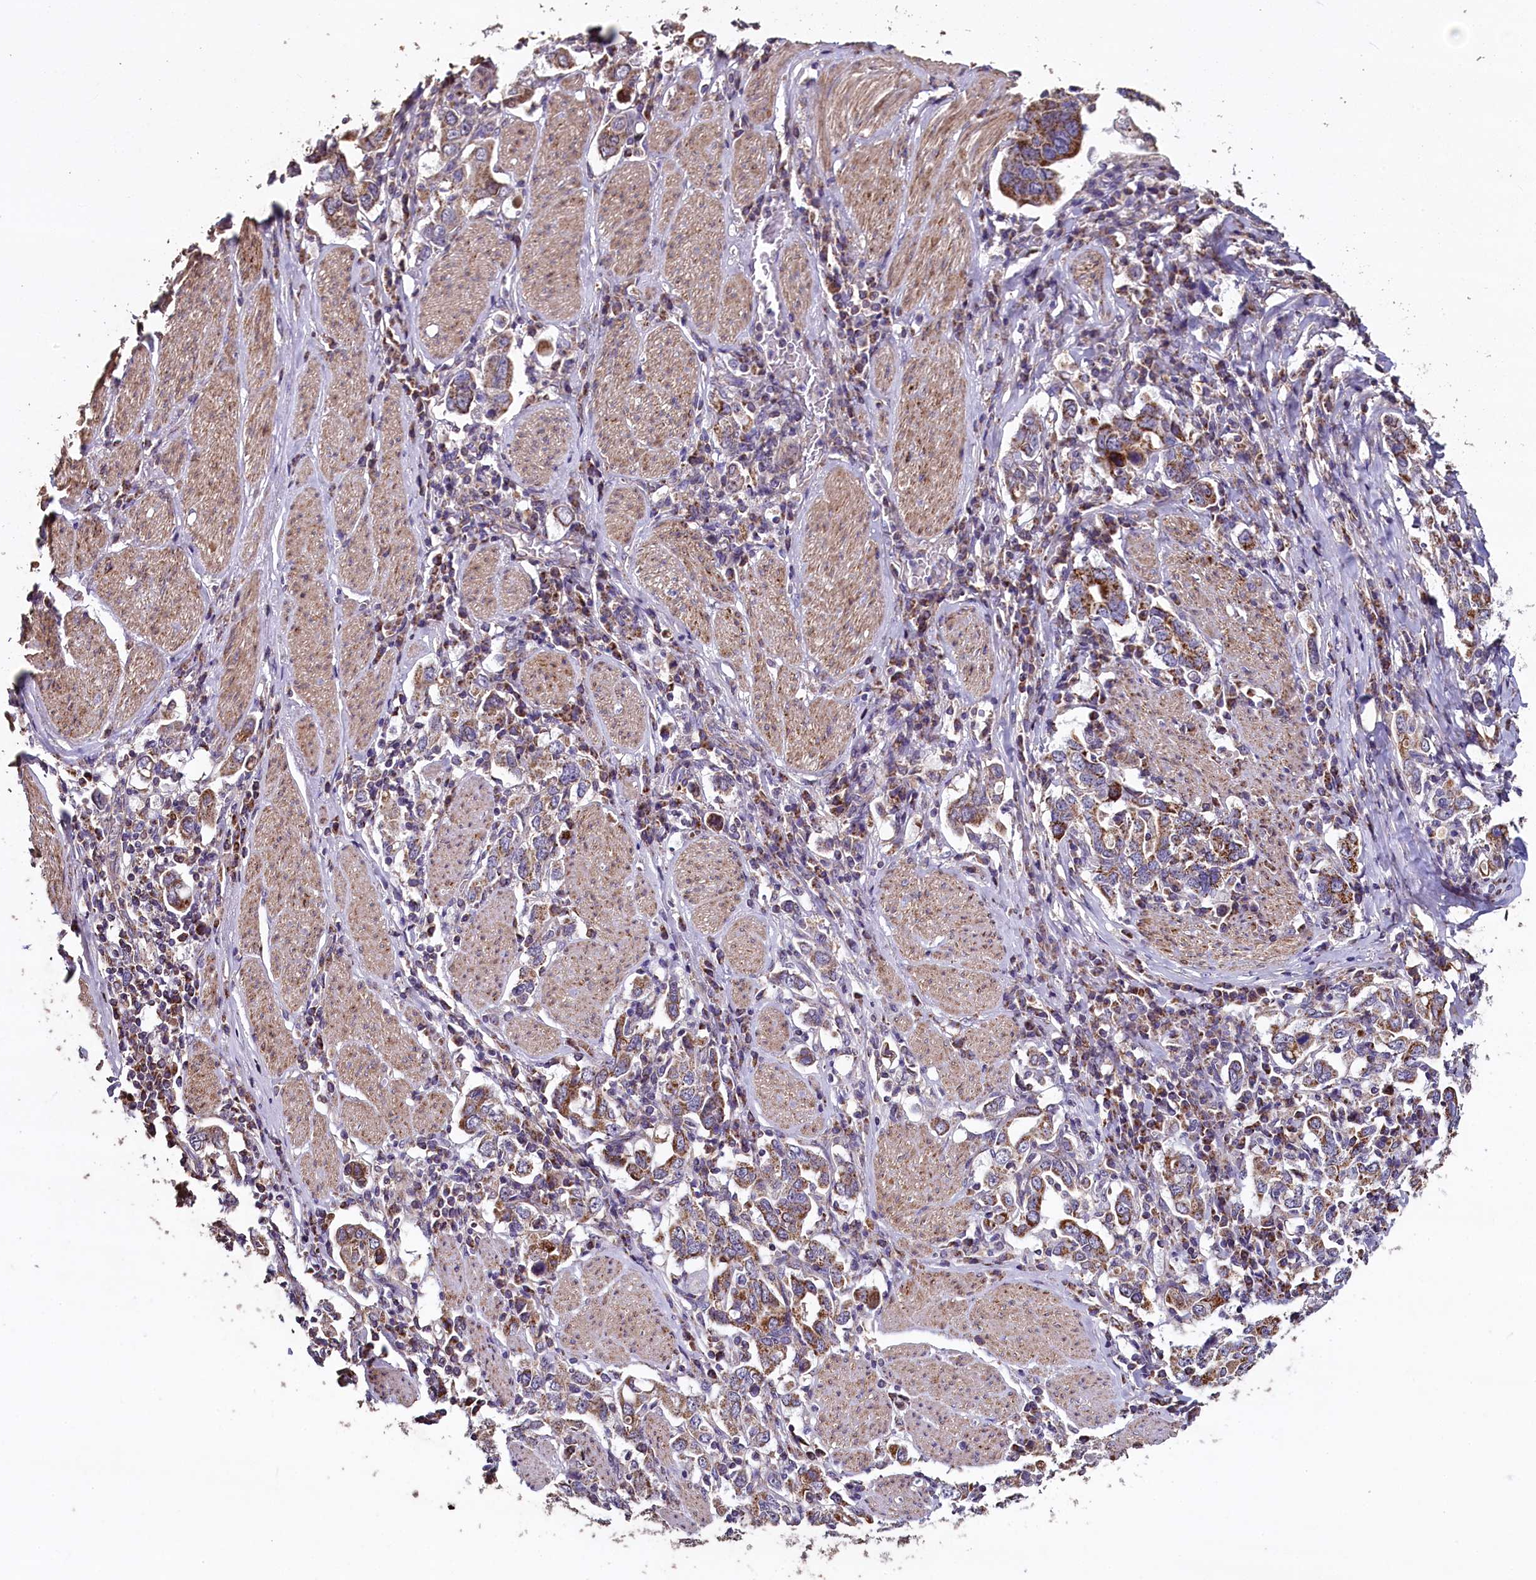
{"staining": {"intensity": "moderate", "quantity": ">75%", "location": "cytoplasmic/membranous"}, "tissue": "stomach cancer", "cell_type": "Tumor cells", "image_type": "cancer", "snomed": [{"axis": "morphology", "description": "Adenocarcinoma, NOS"}, {"axis": "topography", "description": "Stomach, upper"}], "caption": "Human adenocarcinoma (stomach) stained for a protein (brown) exhibits moderate cytoplasmic/membranous positive expression in about >75% of tumor cells.", "gene": "COQ9", "patient": {"sex": "male", "age": 62}}